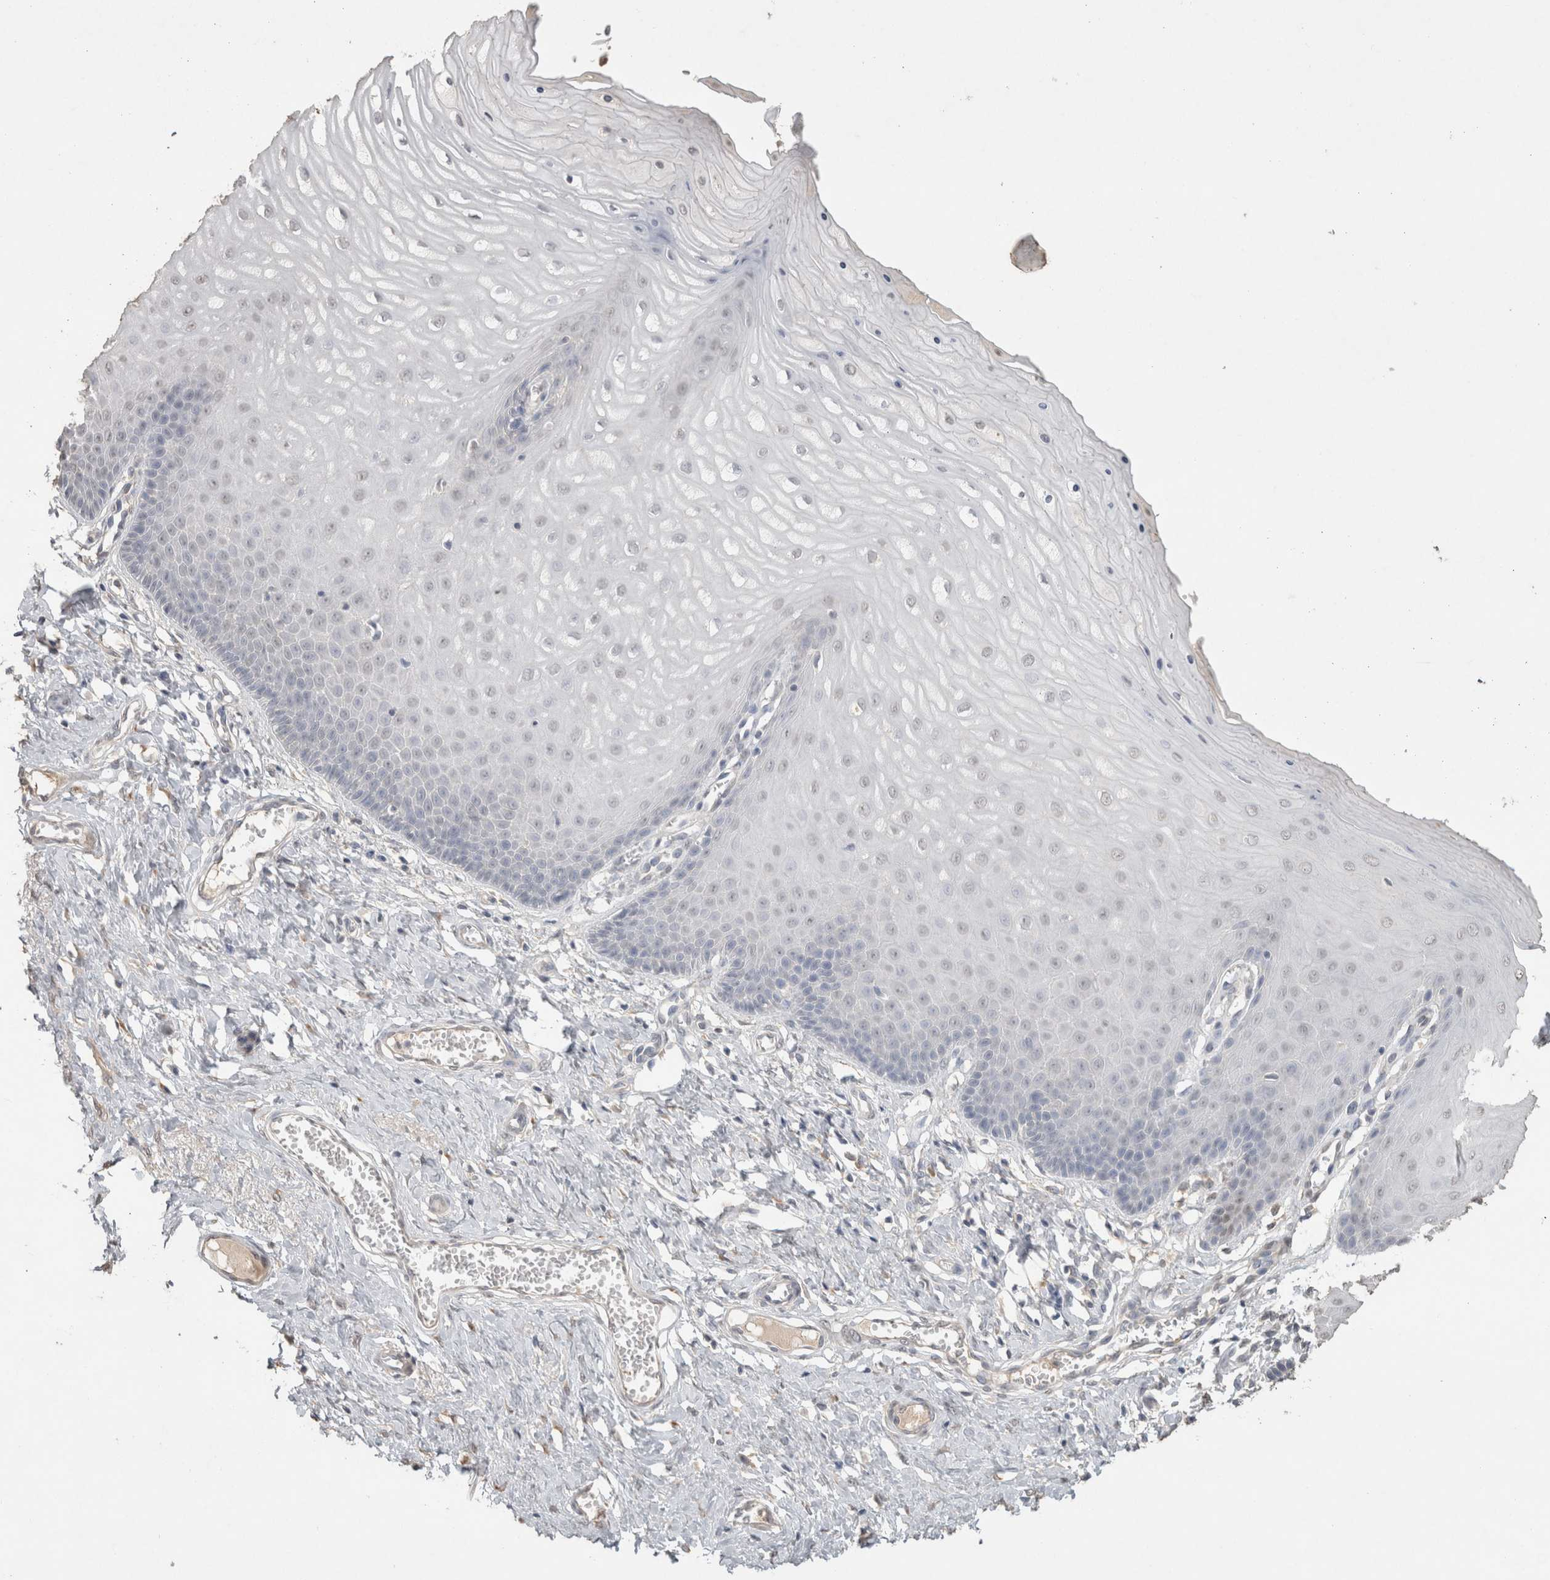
{"staining": {"intensity": "negative", "quantity": "none", "location": "none"}, "tissue": "cervix", "cell_type": "Squamous epithelial cells", "image_type": "normal", "snomed": [{"axis": "morphology", "description": "Normal tissue, NOS"}, {"axis": "topography", "description": "Cervix"}], "caption": "Squamous epithelial cells show no significant positivity in unremarkable cervix. Brightfield microscopy of immunohistochemistry (IHC) stained with DAB (brown) and hematoxylin (blue), captured at high magnification.", "gene": "NAALADL2", "patient": {"sex": "female", "age": 55}}